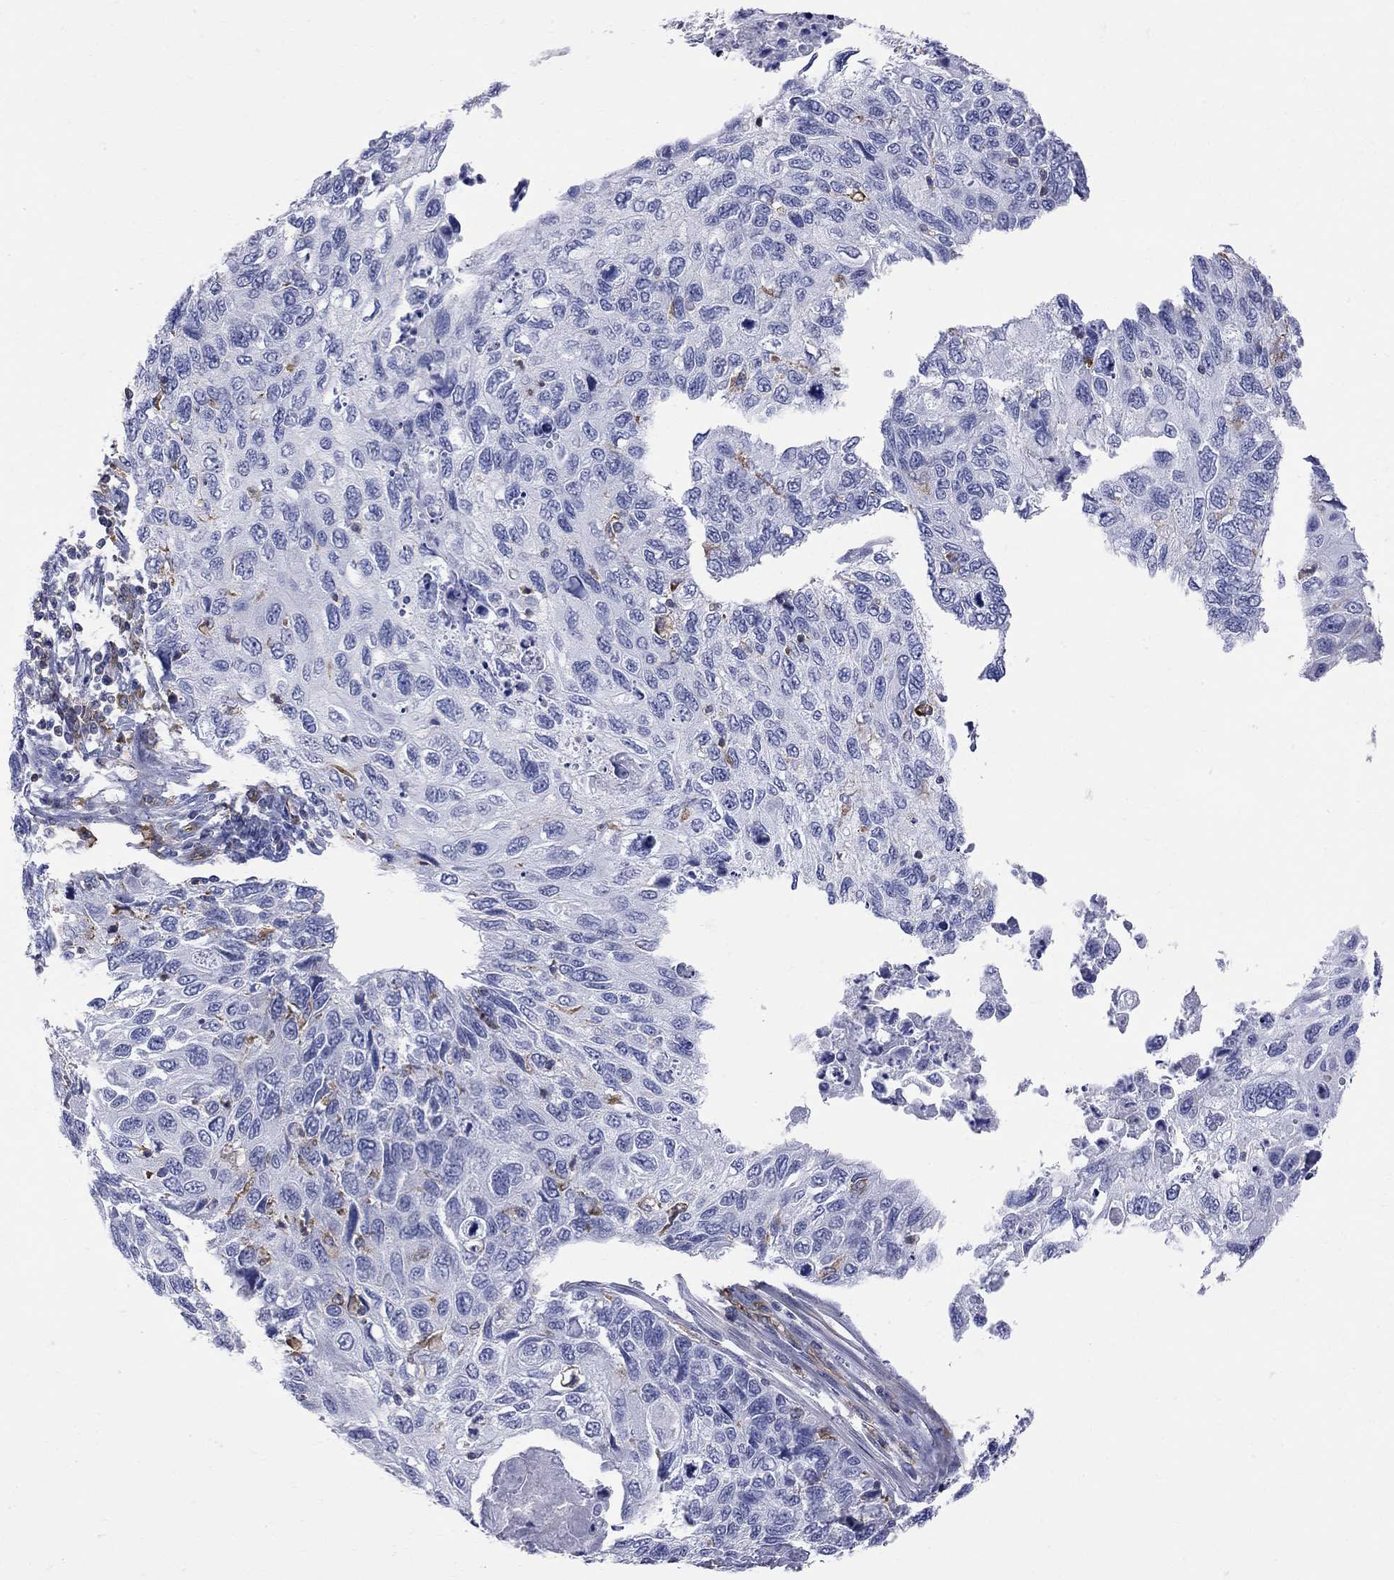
{"staining": {"intensity": "negative", "quantity": "none", "location": "none"}, "tissue": "cervical cancer", "cell_type": "Tumor cells", "image_type": "cancer", "snomed": [{"axis": "morphology", "description": "Squamous cell carcinoma, NOS"}, {"axis": "topography", "description": "Cervix"}], "caption": "Tumor cells show no significant protein expression in cervical squamous cell carcinoma.", "gene": "ABI3", "patient": {"sex": "female", "age": 70}}